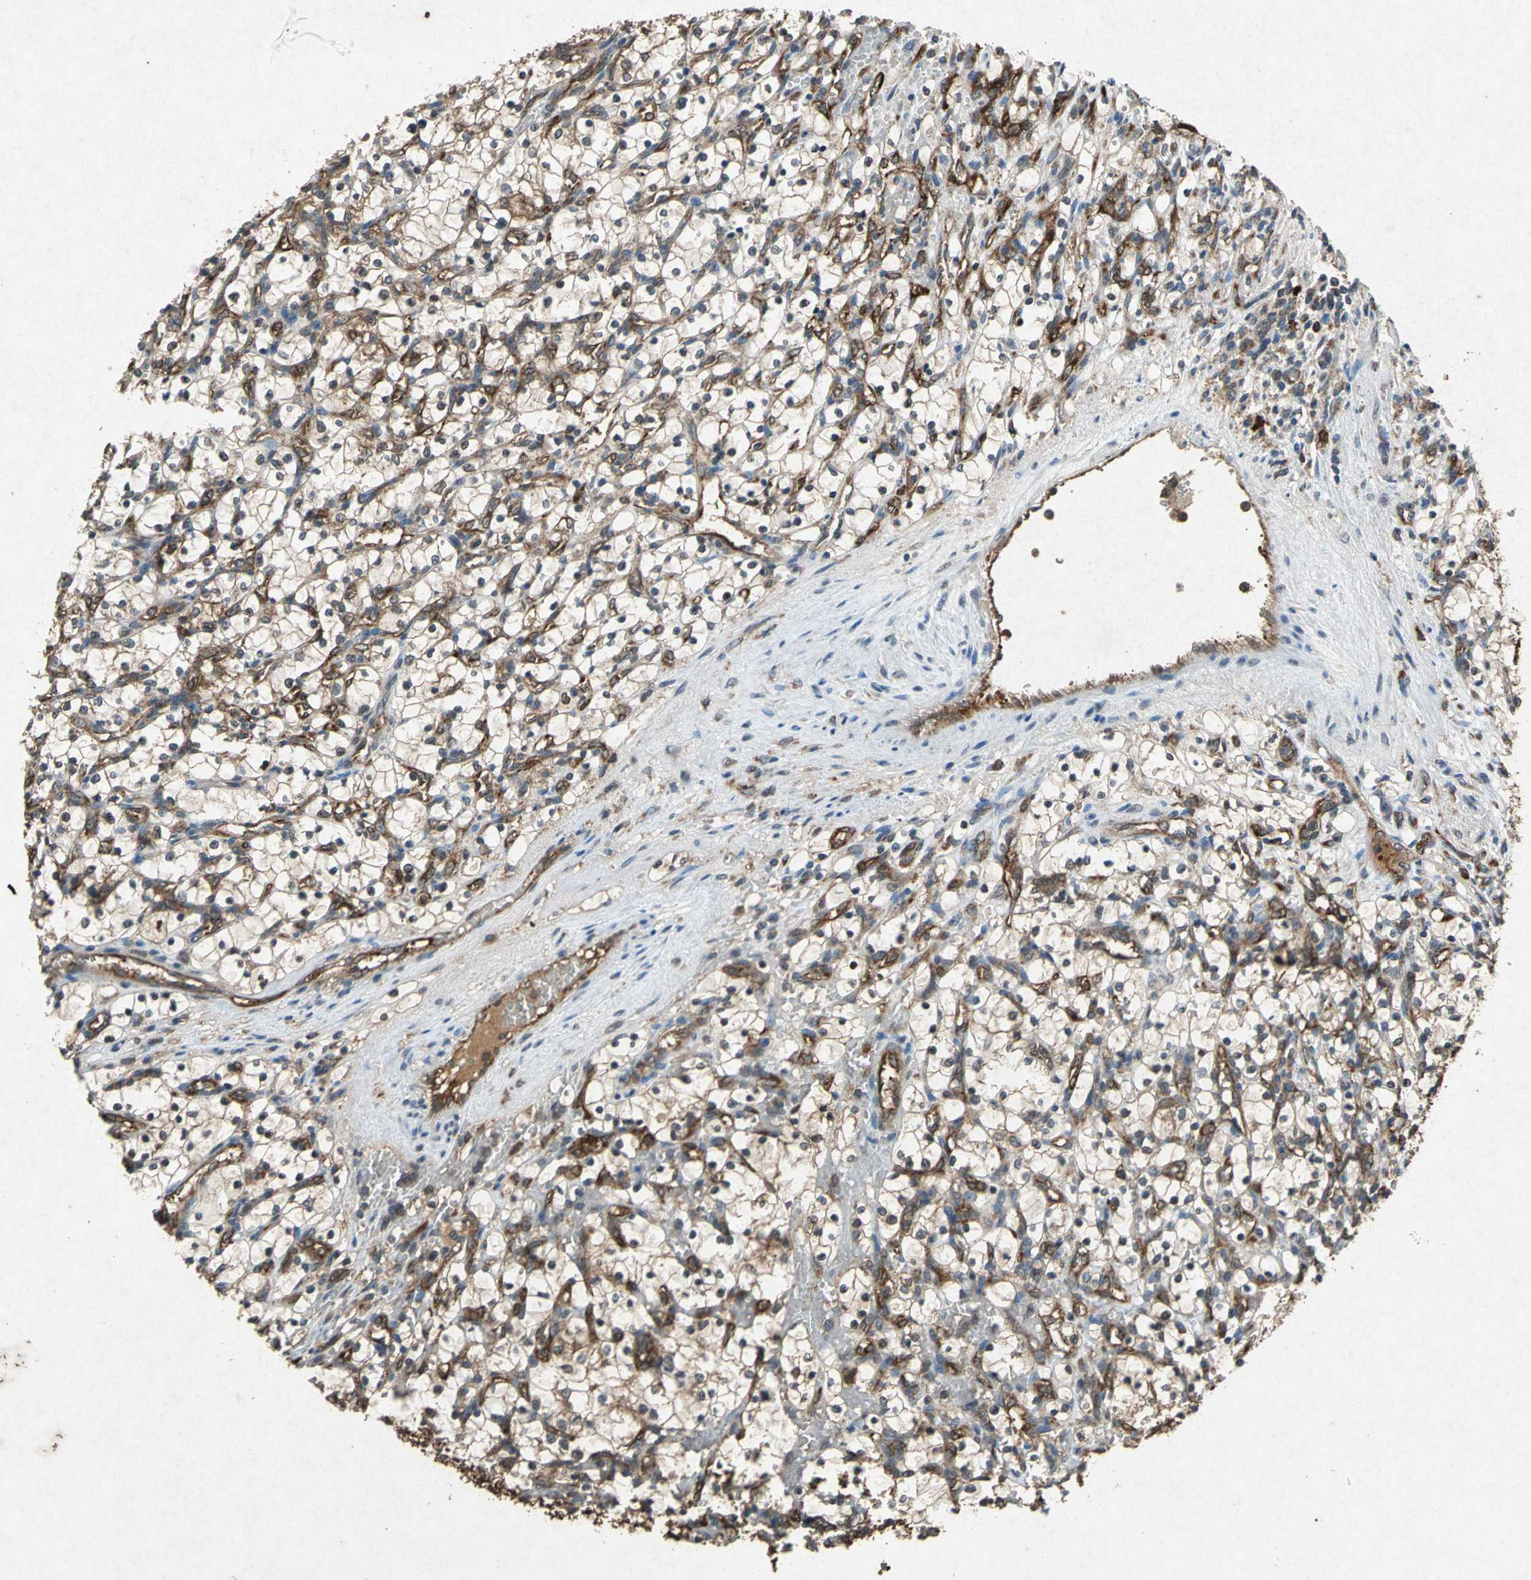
{"staining": {"intensity": "moderate", "quantity": "25%-75%", "location": "cytoplasmic/membranous"}, "tissue": "renal cancer", "cell_type": "Tumor cells", "image_type": "cancer", "snomed": [{"axis": "morphology", "description": "Adenocarcinoma, NOS"}, {"axis": "topography", "description": "Kidney"}], "caption": "Protein staining exhibits moderate cytoplasmic/membranous staining in about 25%-75% of tumor cells in renal cancer (adenocarcinoma).", "gene": "HSP90AB1", "patient": {"sex": "female", "age": 69}}